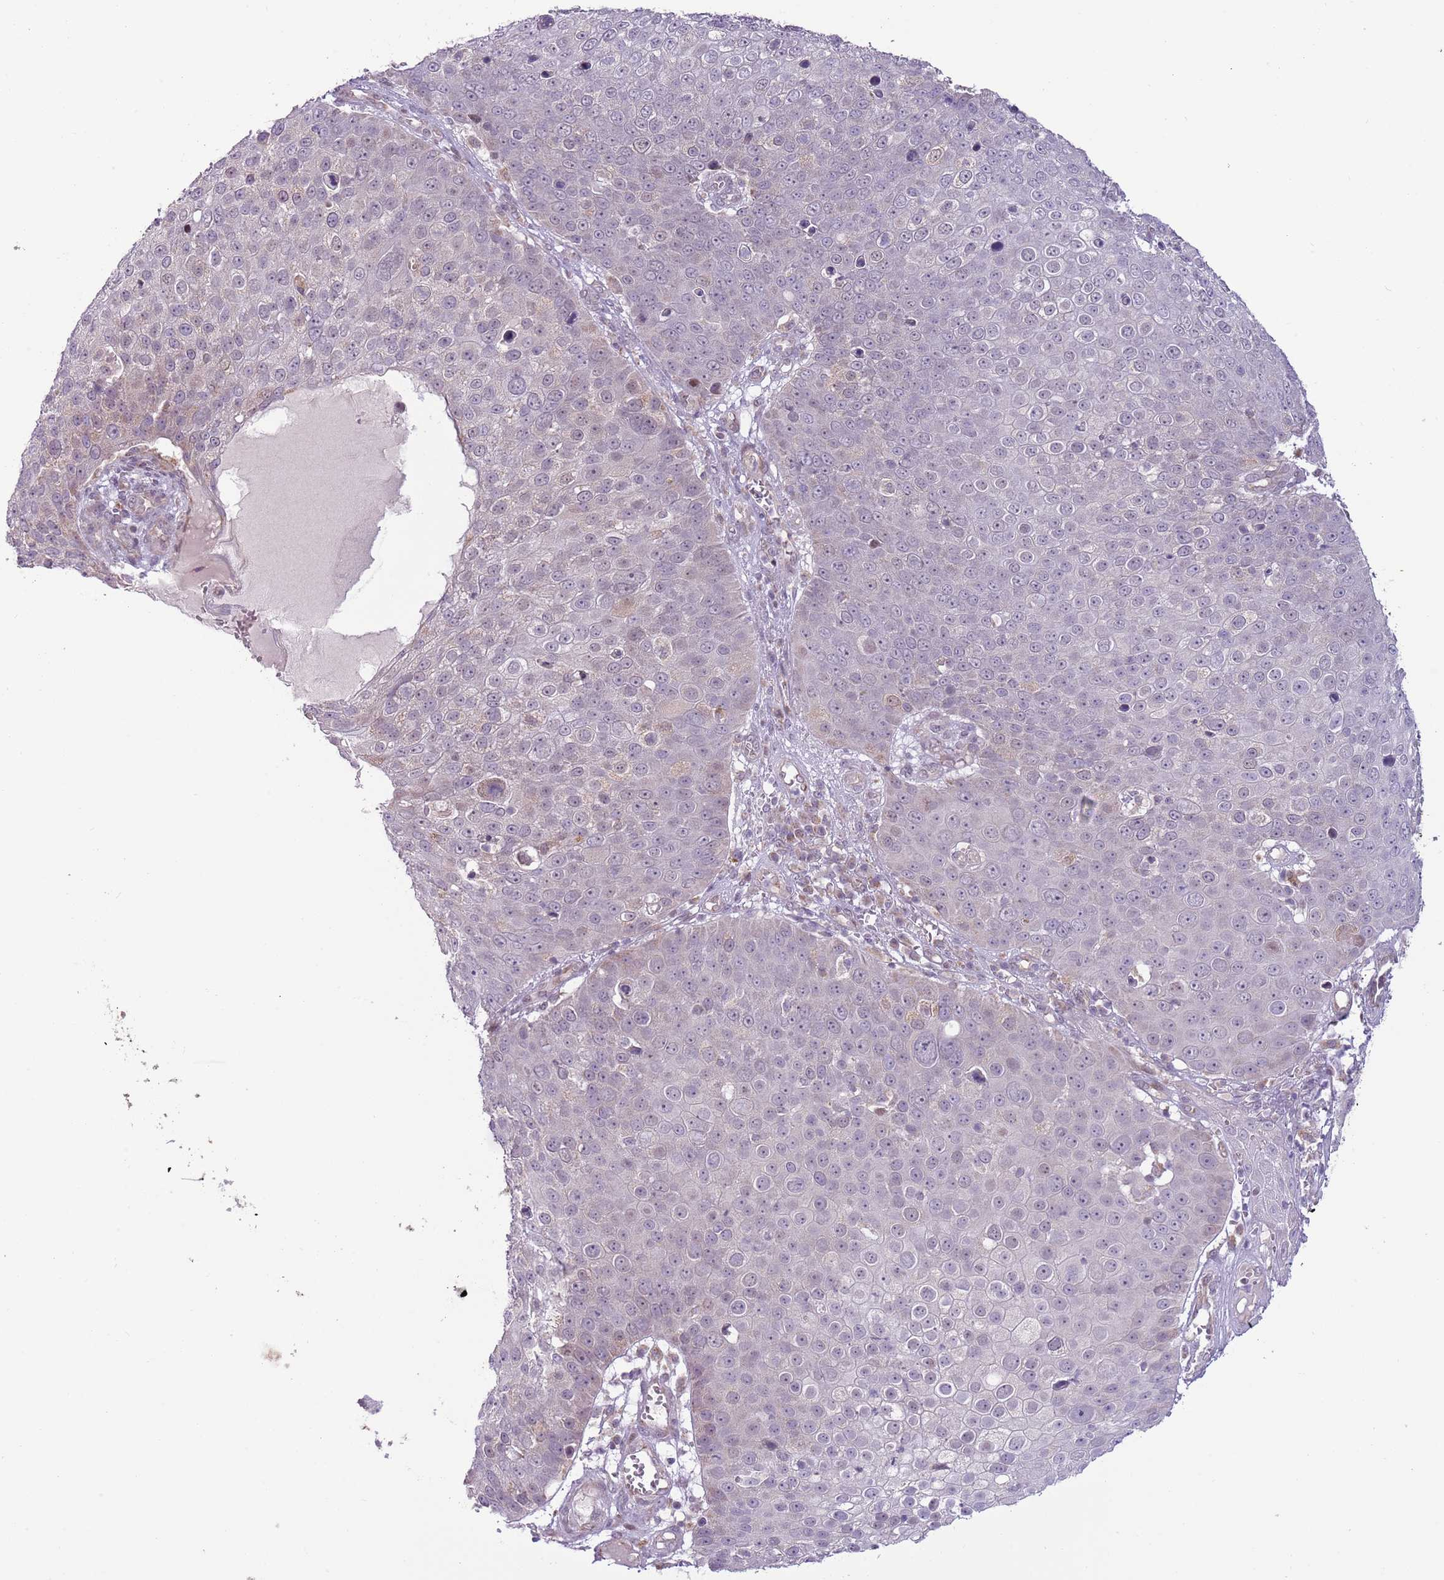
{"staining": {"intensity": "moderate", "quantity": "<25%", "location": "cytoplasmic/membranous"}, "tissue": "skin cancer", "cell_type": "Tumor cells", "image_type": "cancer", "snomed": [{"axis": "morphology", "description": "Squamous cell carcinoma, NOS"}, {"axis": "topography", "description": "Skin"}], "caption": "This micrograph reveals IHC staining of human squamous cell carcinoma (skin), with low moderate cytoplasmic/membranous expression in approximately <25% of tumor cells.", "gene": "MLLT11", "patient": {"sex": "male", "age": 71}}